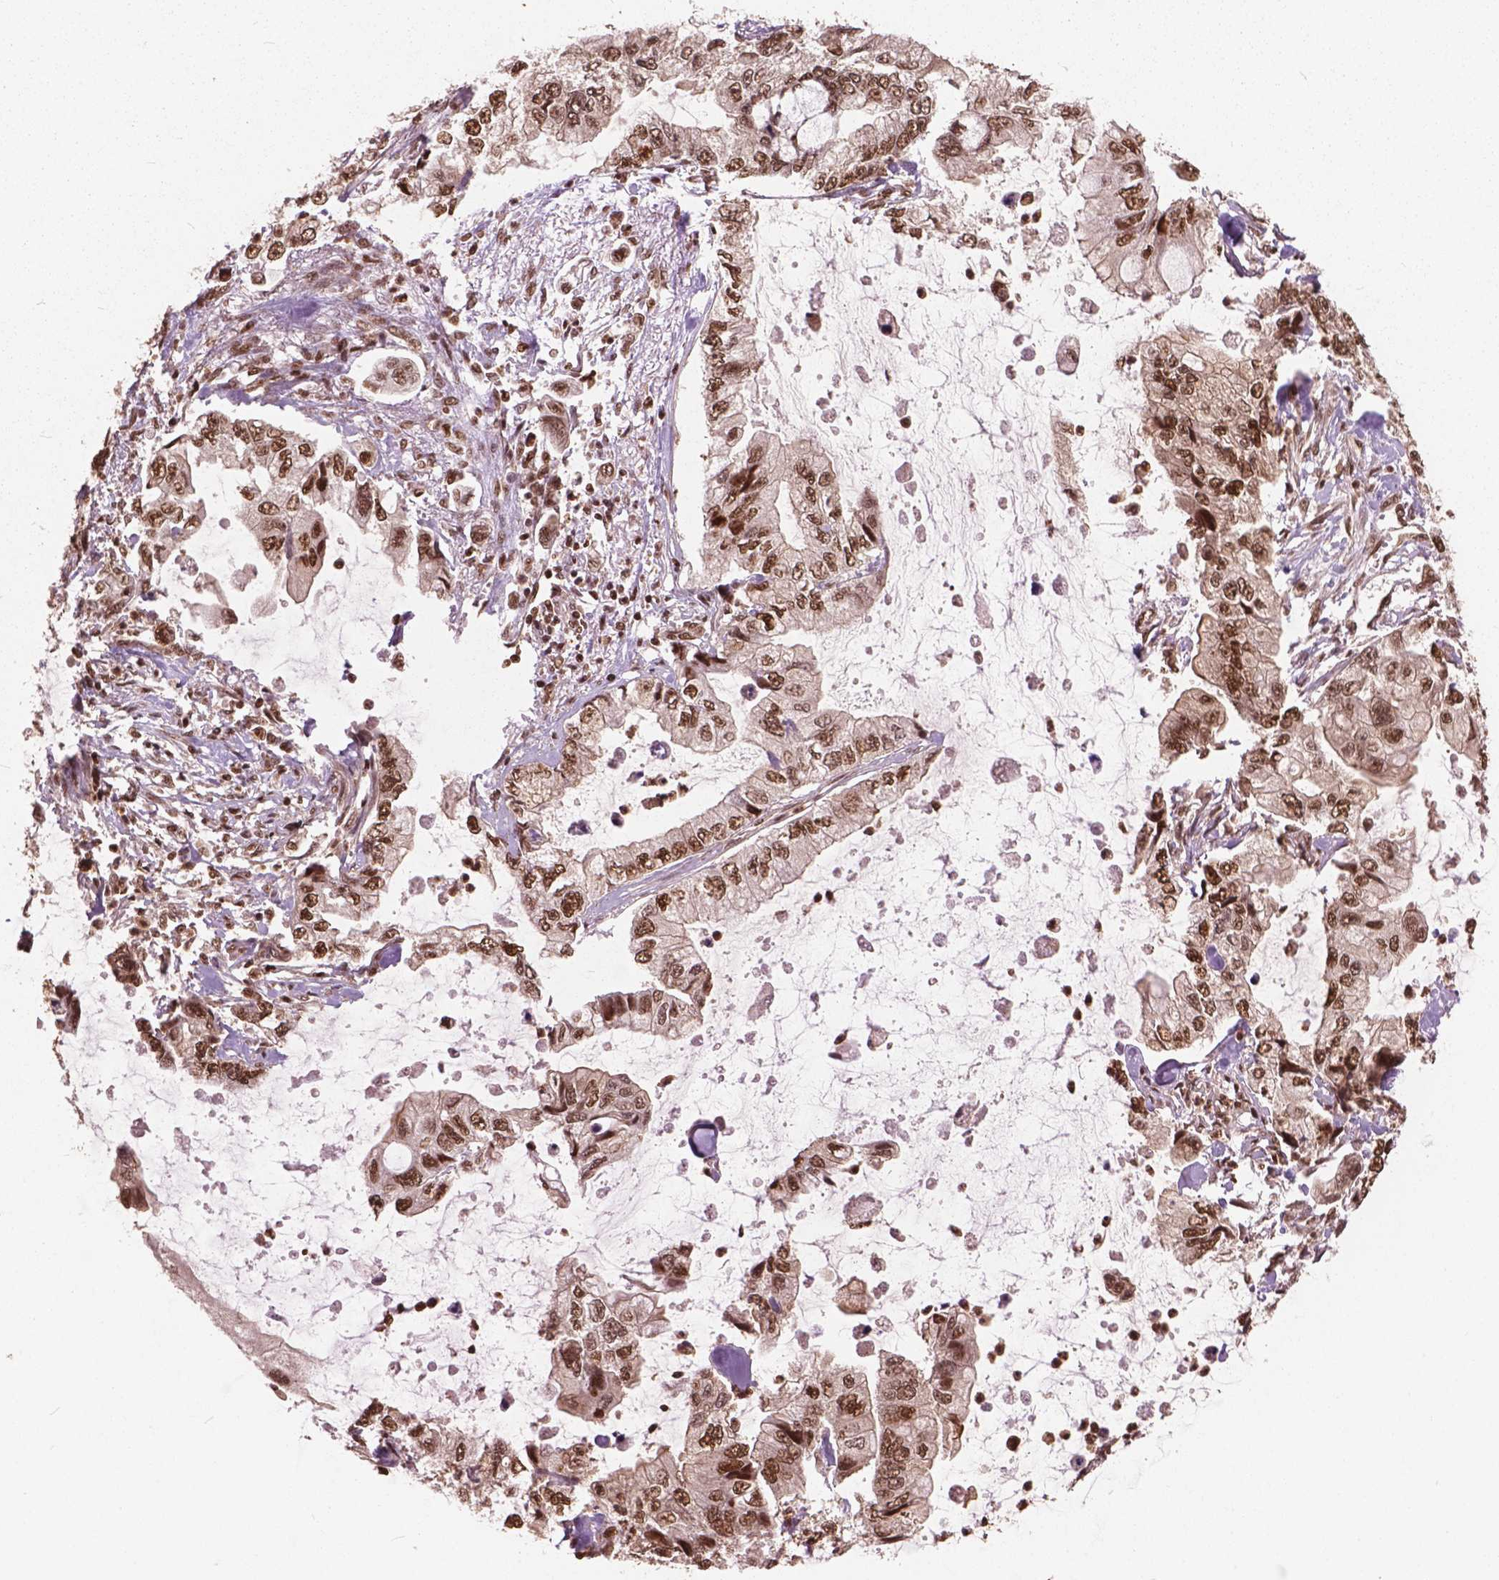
{"staining": {"intensity": "moderate", "quantity": ">75%", "location": "nuclear"}, "tissue": "stomach cancer", "cell_type": "Tumor cells", "image_type": "cancer", "snomed": [{"axis": "morphology", "description": "Adenocarcinoma, NOS"}, {"axis": "topography", "description": "Pancreas"}, {"axis": "topography", "description": "Stomach, upper"}, {"axis": "topography", "description": "Stomach"}], "caption": "This is an image of immunohistochemistry staining of stomach cancer, which shows moderate positivity in the nuclear of tumor cells.", "gene": "ANP32B", "patient": {"sex": "male", "age": 77}}